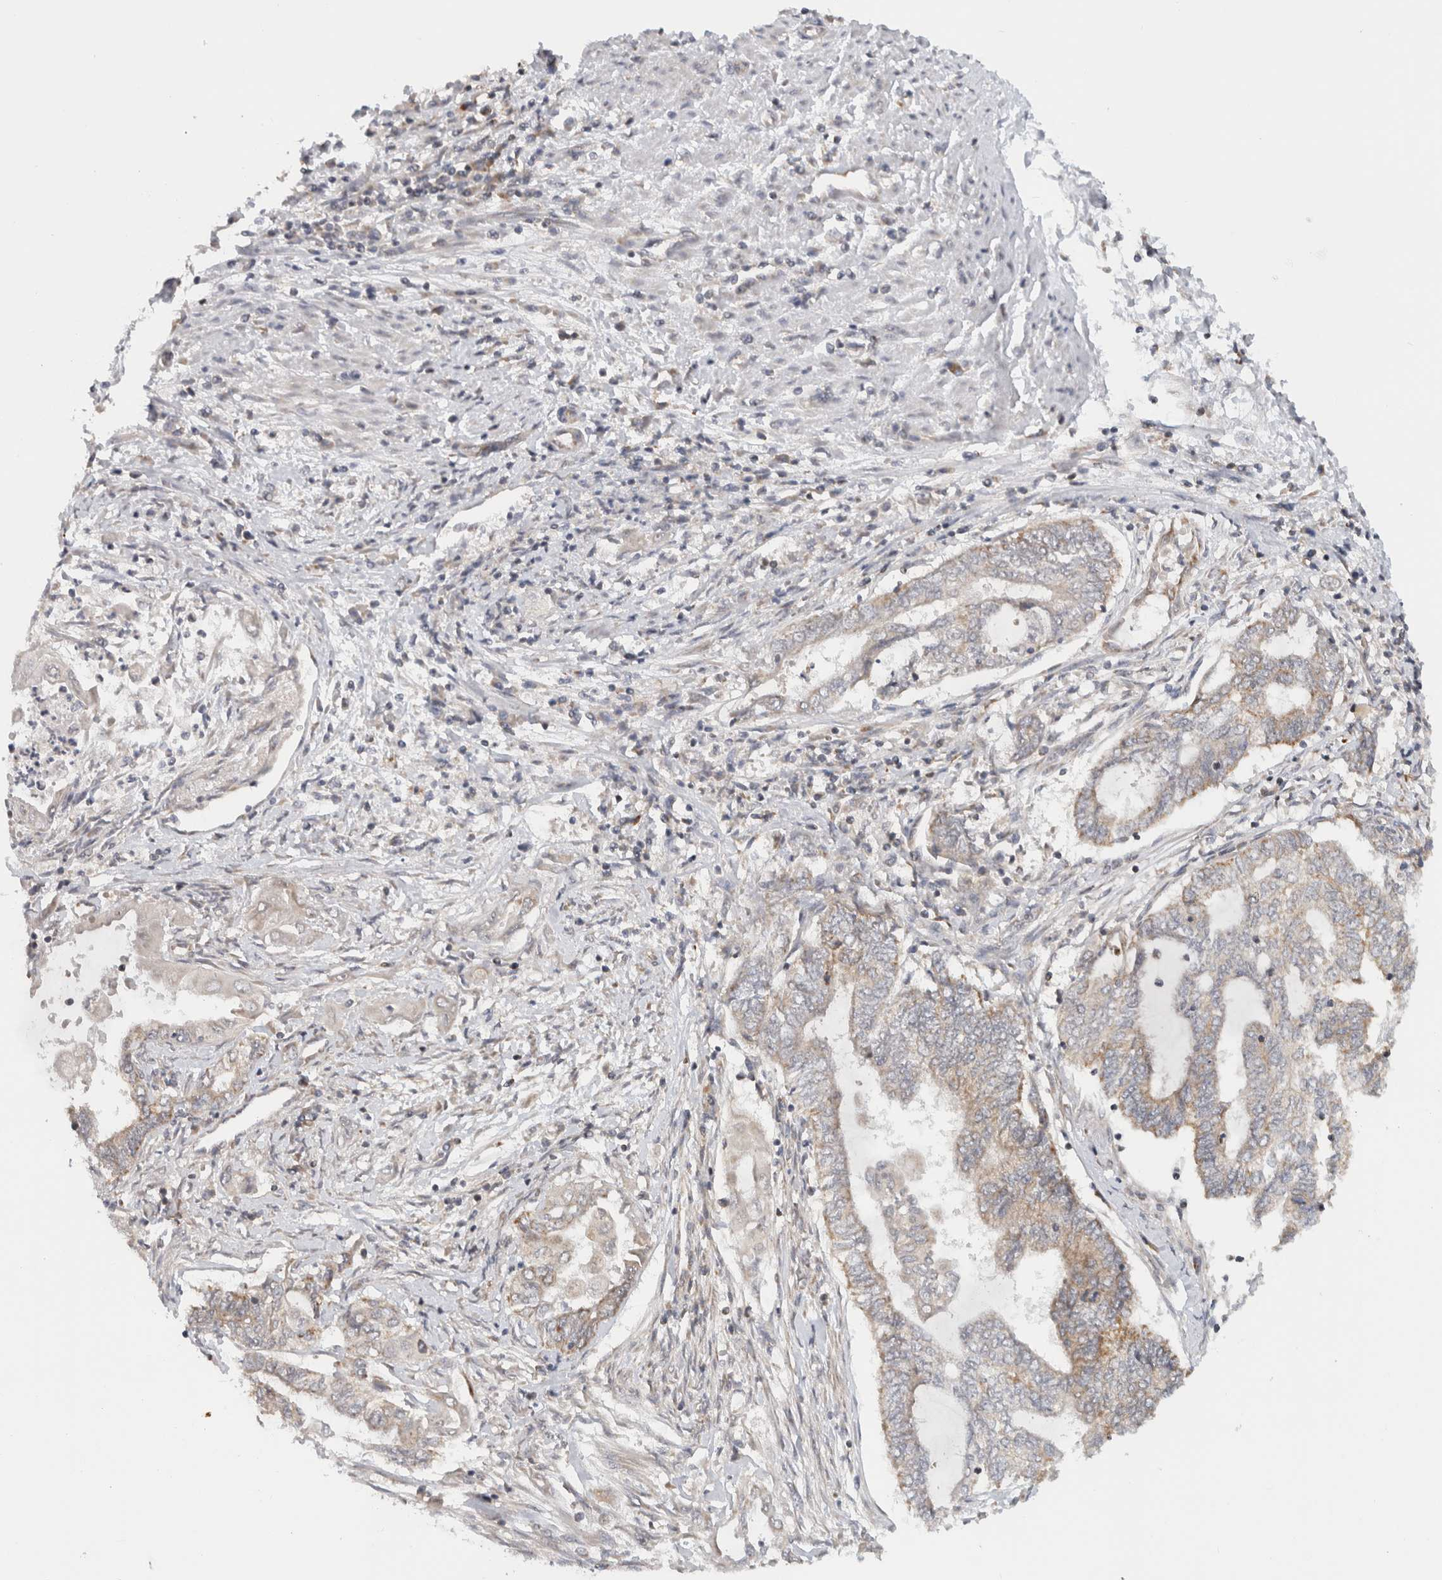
{"staining": {"intensity": "strong", "quantity": "25%-75%", "location": "cytoplasmic/membranous"}, "tissue": "endometrial cancer", "cell_type": "Tumor cells", "image_type": "cancer", "snomed": [{"axis": "morphology", "description": "Adenocarcinoma, NOS"}, {"axis": "topography", "description": "Uterus"}, {"axis": "topography", "description": "Endometrium"}], "caption": "Immunohistochemistry (IHC) histopathology image of neoplastic tissue: endometrial cancer (adenocarcinoma) stained using immunohistochemistry exhibits high levels of strong protein expression localized specifically in the cytoplasmic/membranous of tumor cells, appearing as a cytoplasmic/membranous brown color.", "gene": "CMC2", "patient": {"sex": "female", "age": 70}}